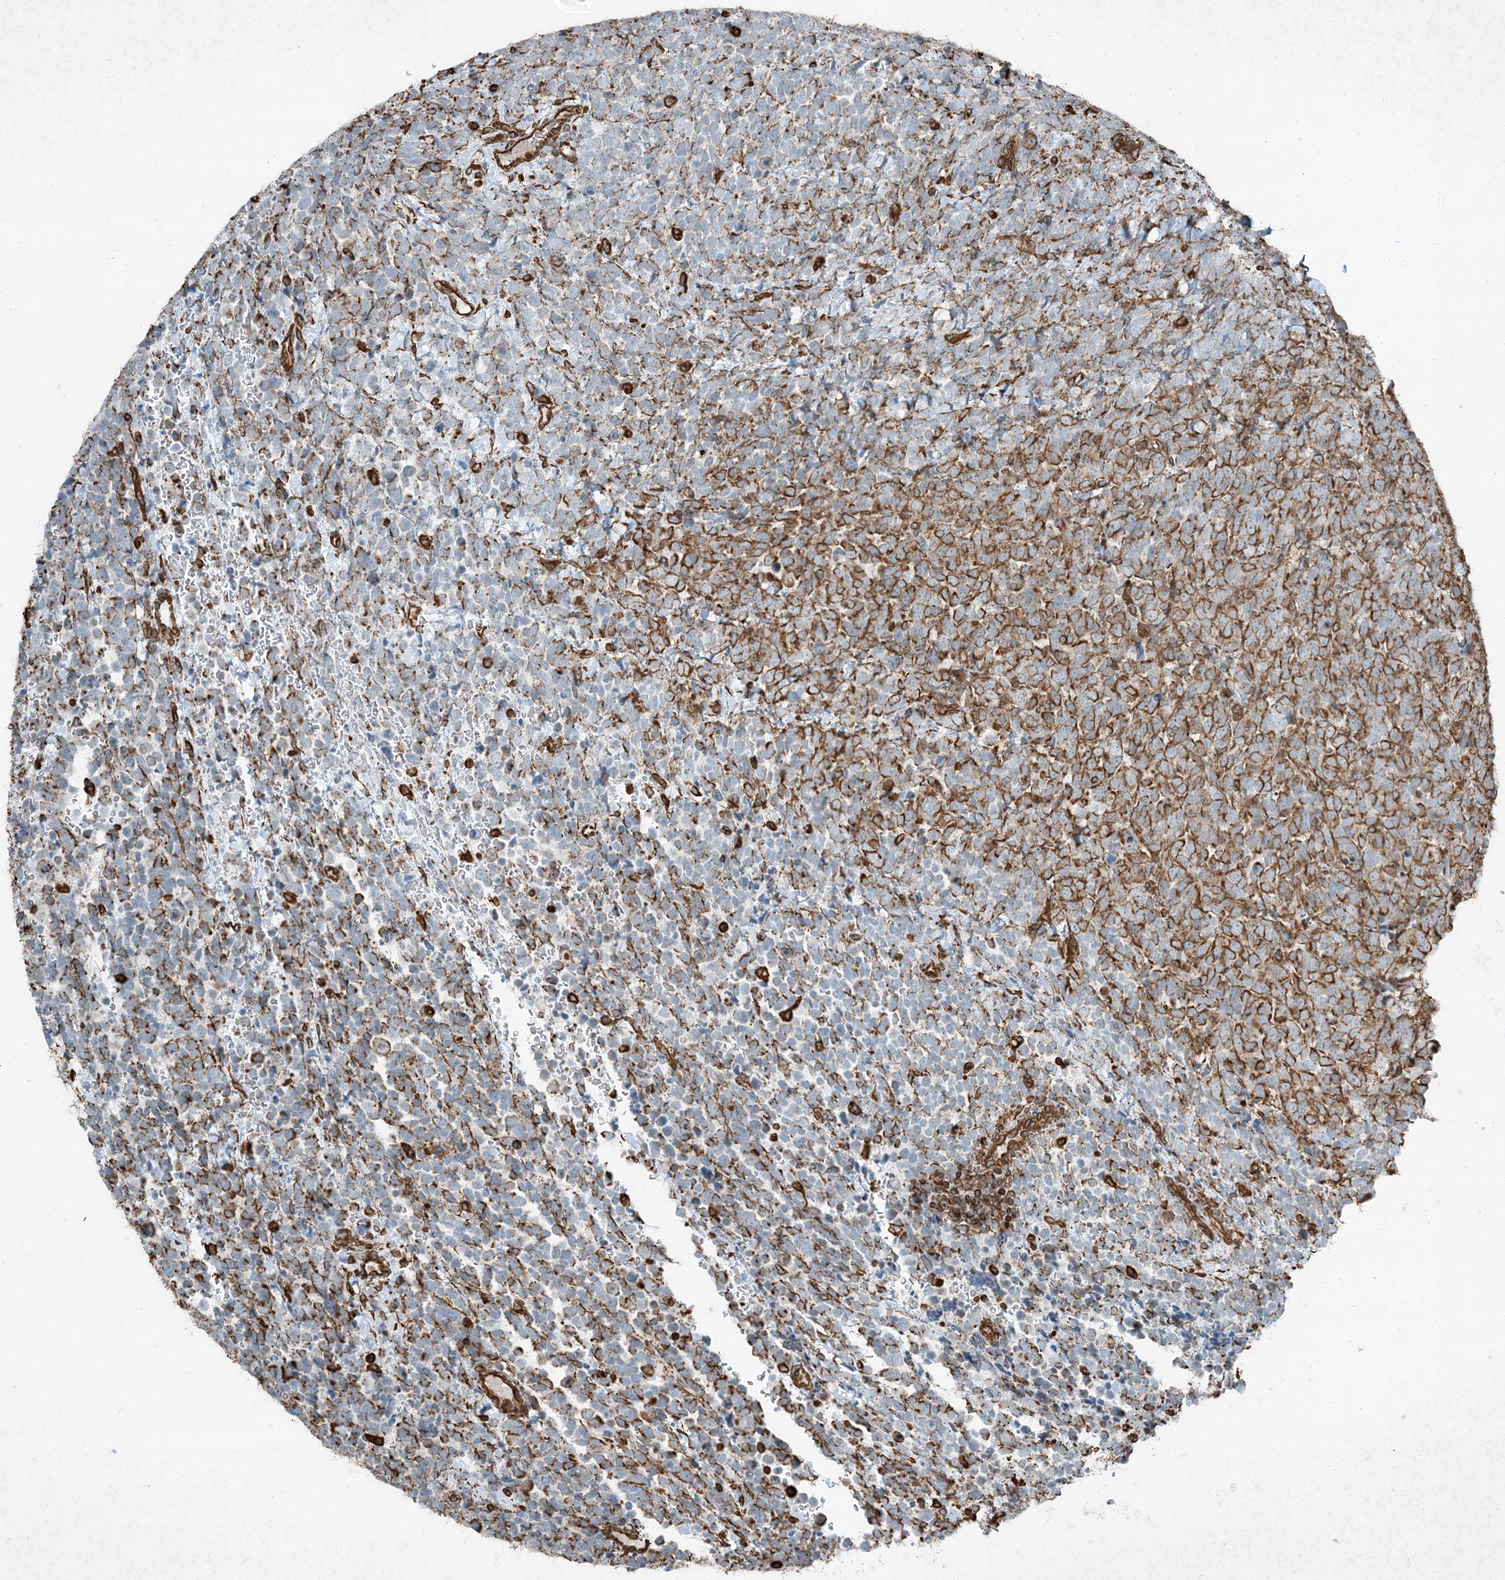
{"staining": {"intensity": "moderate", "quantity": "25%-75%", "location": "cytoplasmic/membranous"}, "tissue": "urothelial cancer", "cell_type": "Tumor cells", "image_type": "cancer", "snomed": [{"axis": "morphology", "description": "Urothelial carcinoma, High grade"}, {"axis": "topography", "description": "Urinary bladder"}], "caption": "This photomicrograph shows immunohistochemistry (IHC) staining of human high-grade urothelial carcinoma, with medium moderate cytoplasmic/membranous staining in about 25%-75% of tumor cells.", "gene": "RYK", "patient": {"sex": "female", "age": 82}}